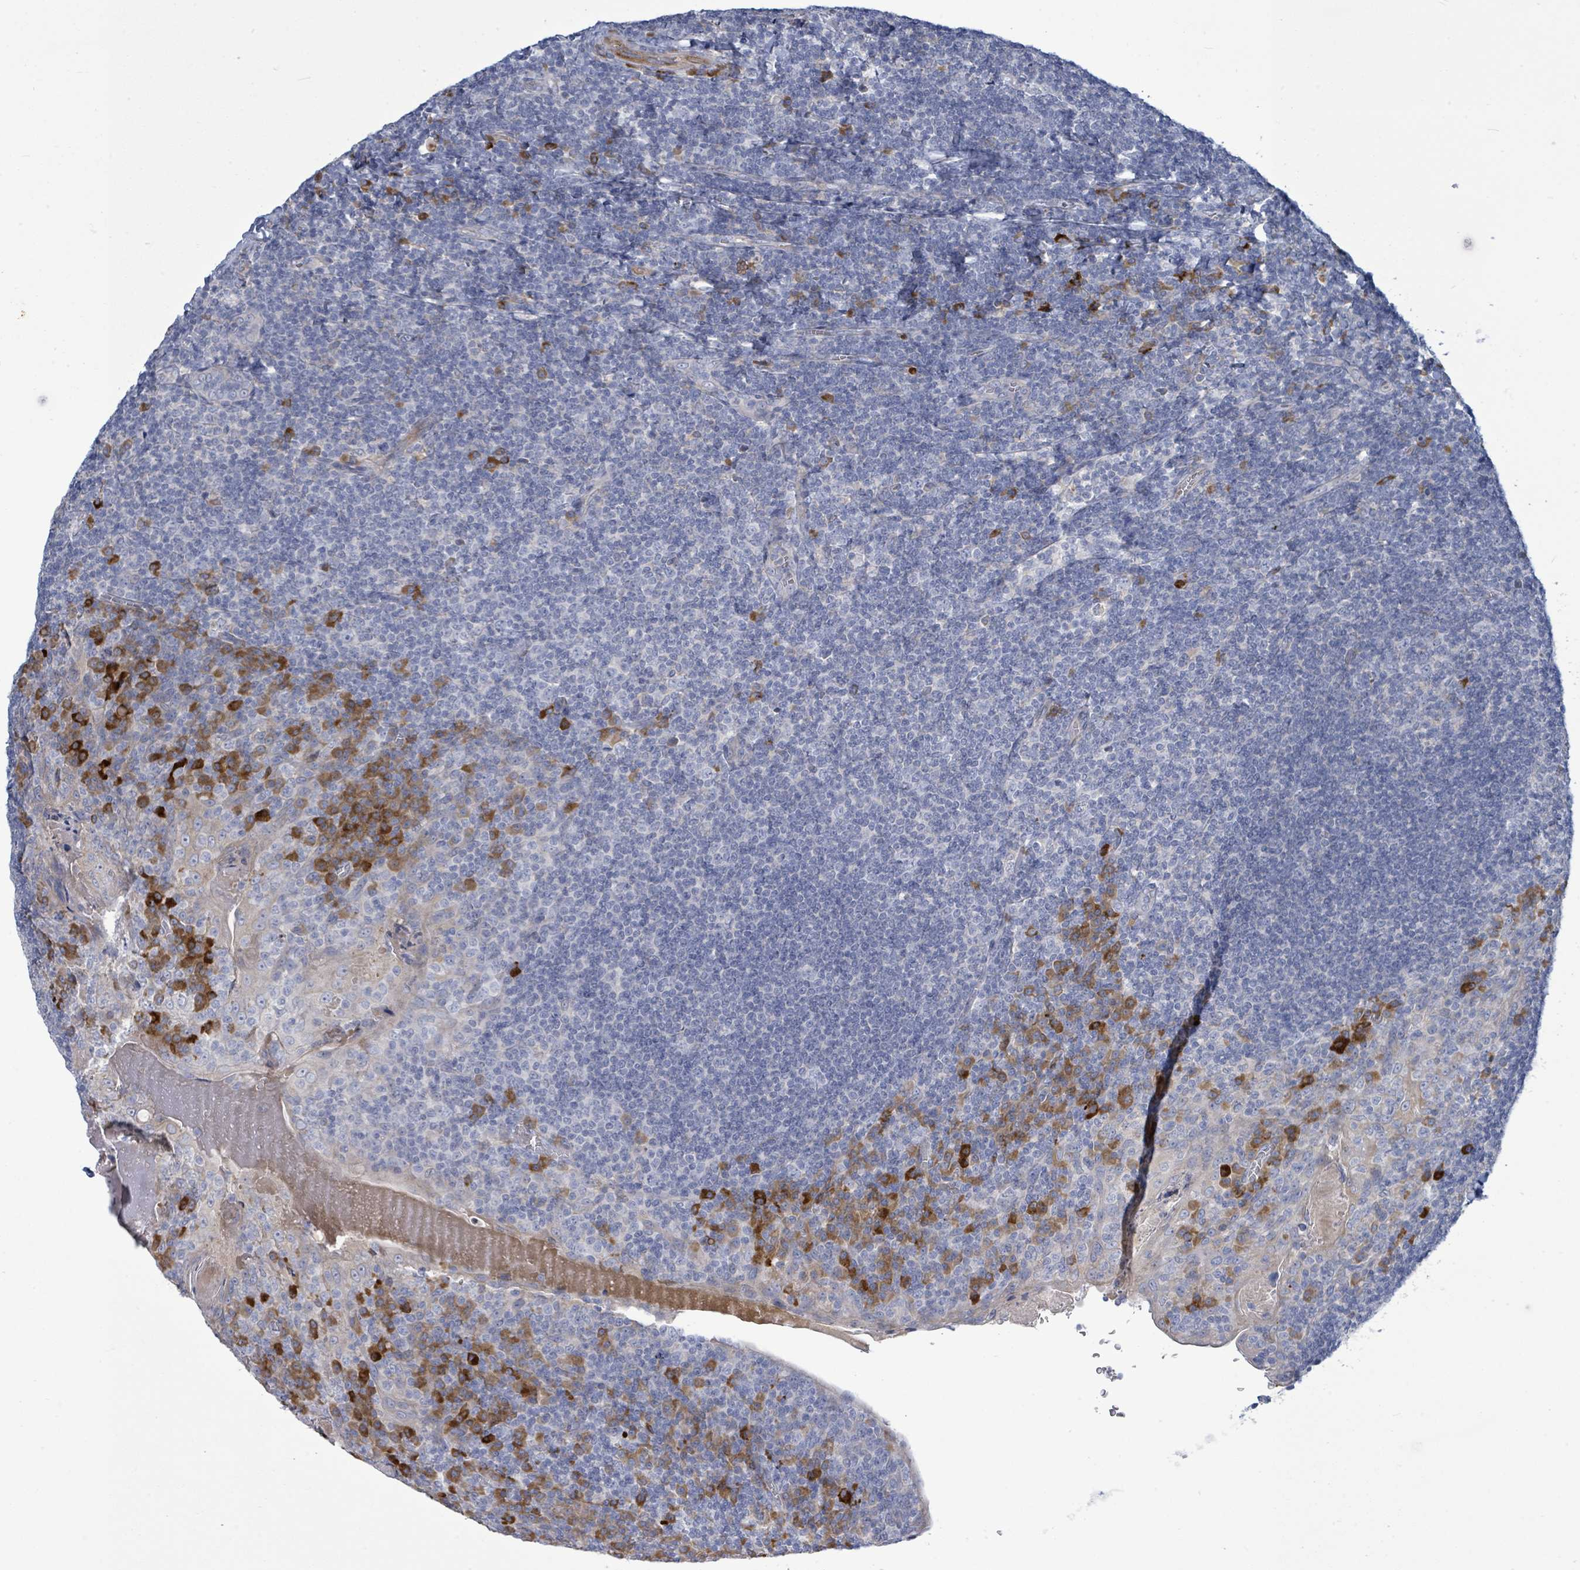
{"staining": {"intensity": "negative", "quantity": "none", "location": "none"}, "tissue": "tonsil", "cell_type": "Germinal center cells", "image_type": "normal", "snomed": [{"axis": "morphology", "description": "Normal tissue, NOS"}, {"axis": "topography", "description": "Tonsil"}], "caption": "The image exhibits no significant expression in germinal center cells of tonsil.", "gene": "SIRPB1", "patient": {"sex": "male", "age": 17}}